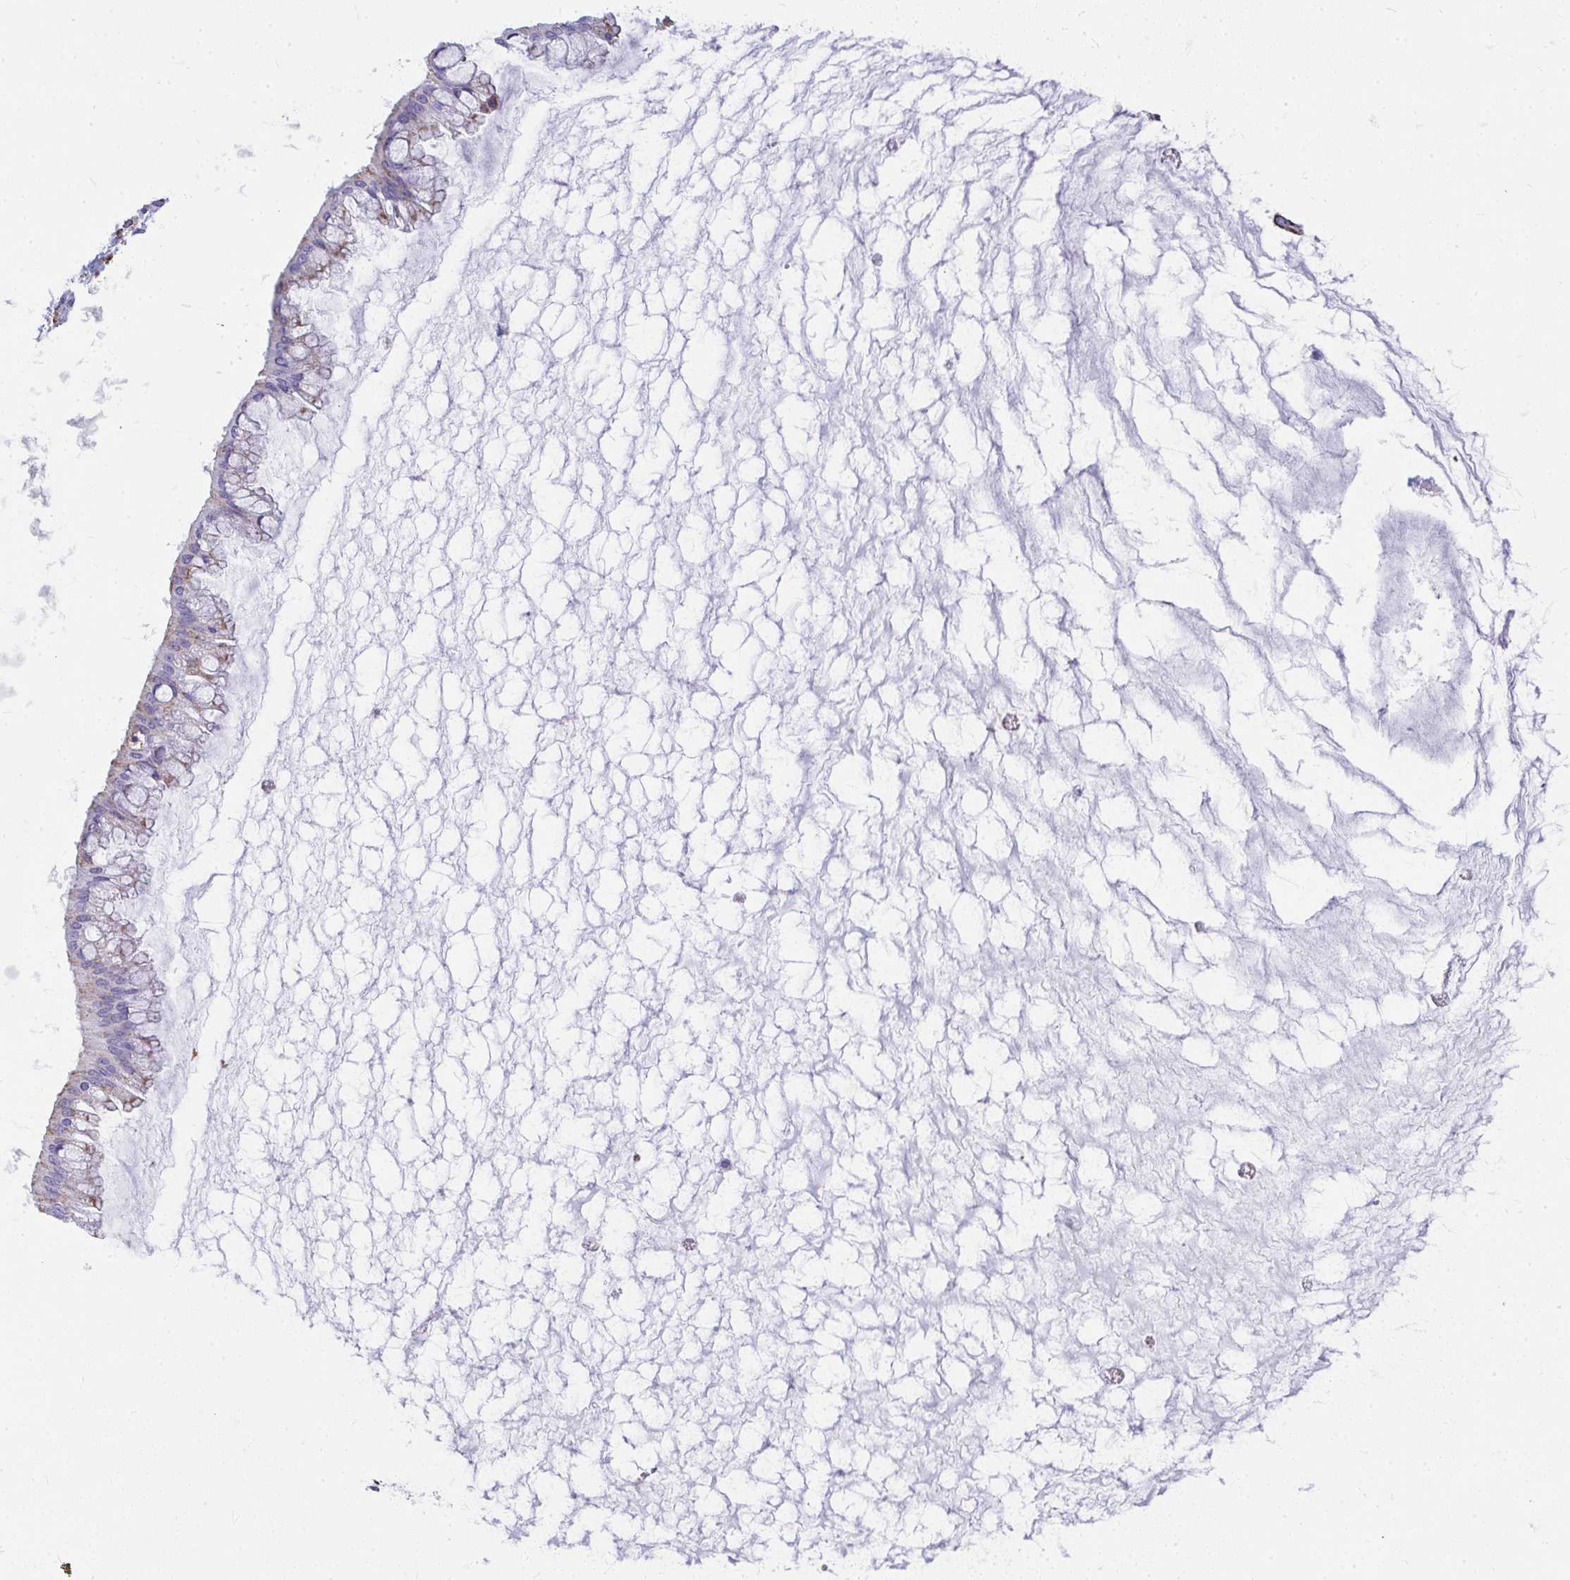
{"staining": {"intensity": "moderate", "quantity": "<25%", "location": "cytoplasmic/membranous"}, "tissue": "ovarian cancer", "cell_type": "Tumor cells", "image_type": "cancer", "snomed": [{"axis": "morphology", "description": "Cystadenocarcinoma, mucinous, NOS"}, {"axis": "topography", "description": "Ovary"}], "caption": "Immunohistochemistry (IHC) of ovarian mucinous cystadenocarcinoma shows low levels of moderate cytoplasmic/membranous staining in about <25% of tumor cells.", "gene": "SLC6A1", "patient": {"sex": "female", "age": 73}}